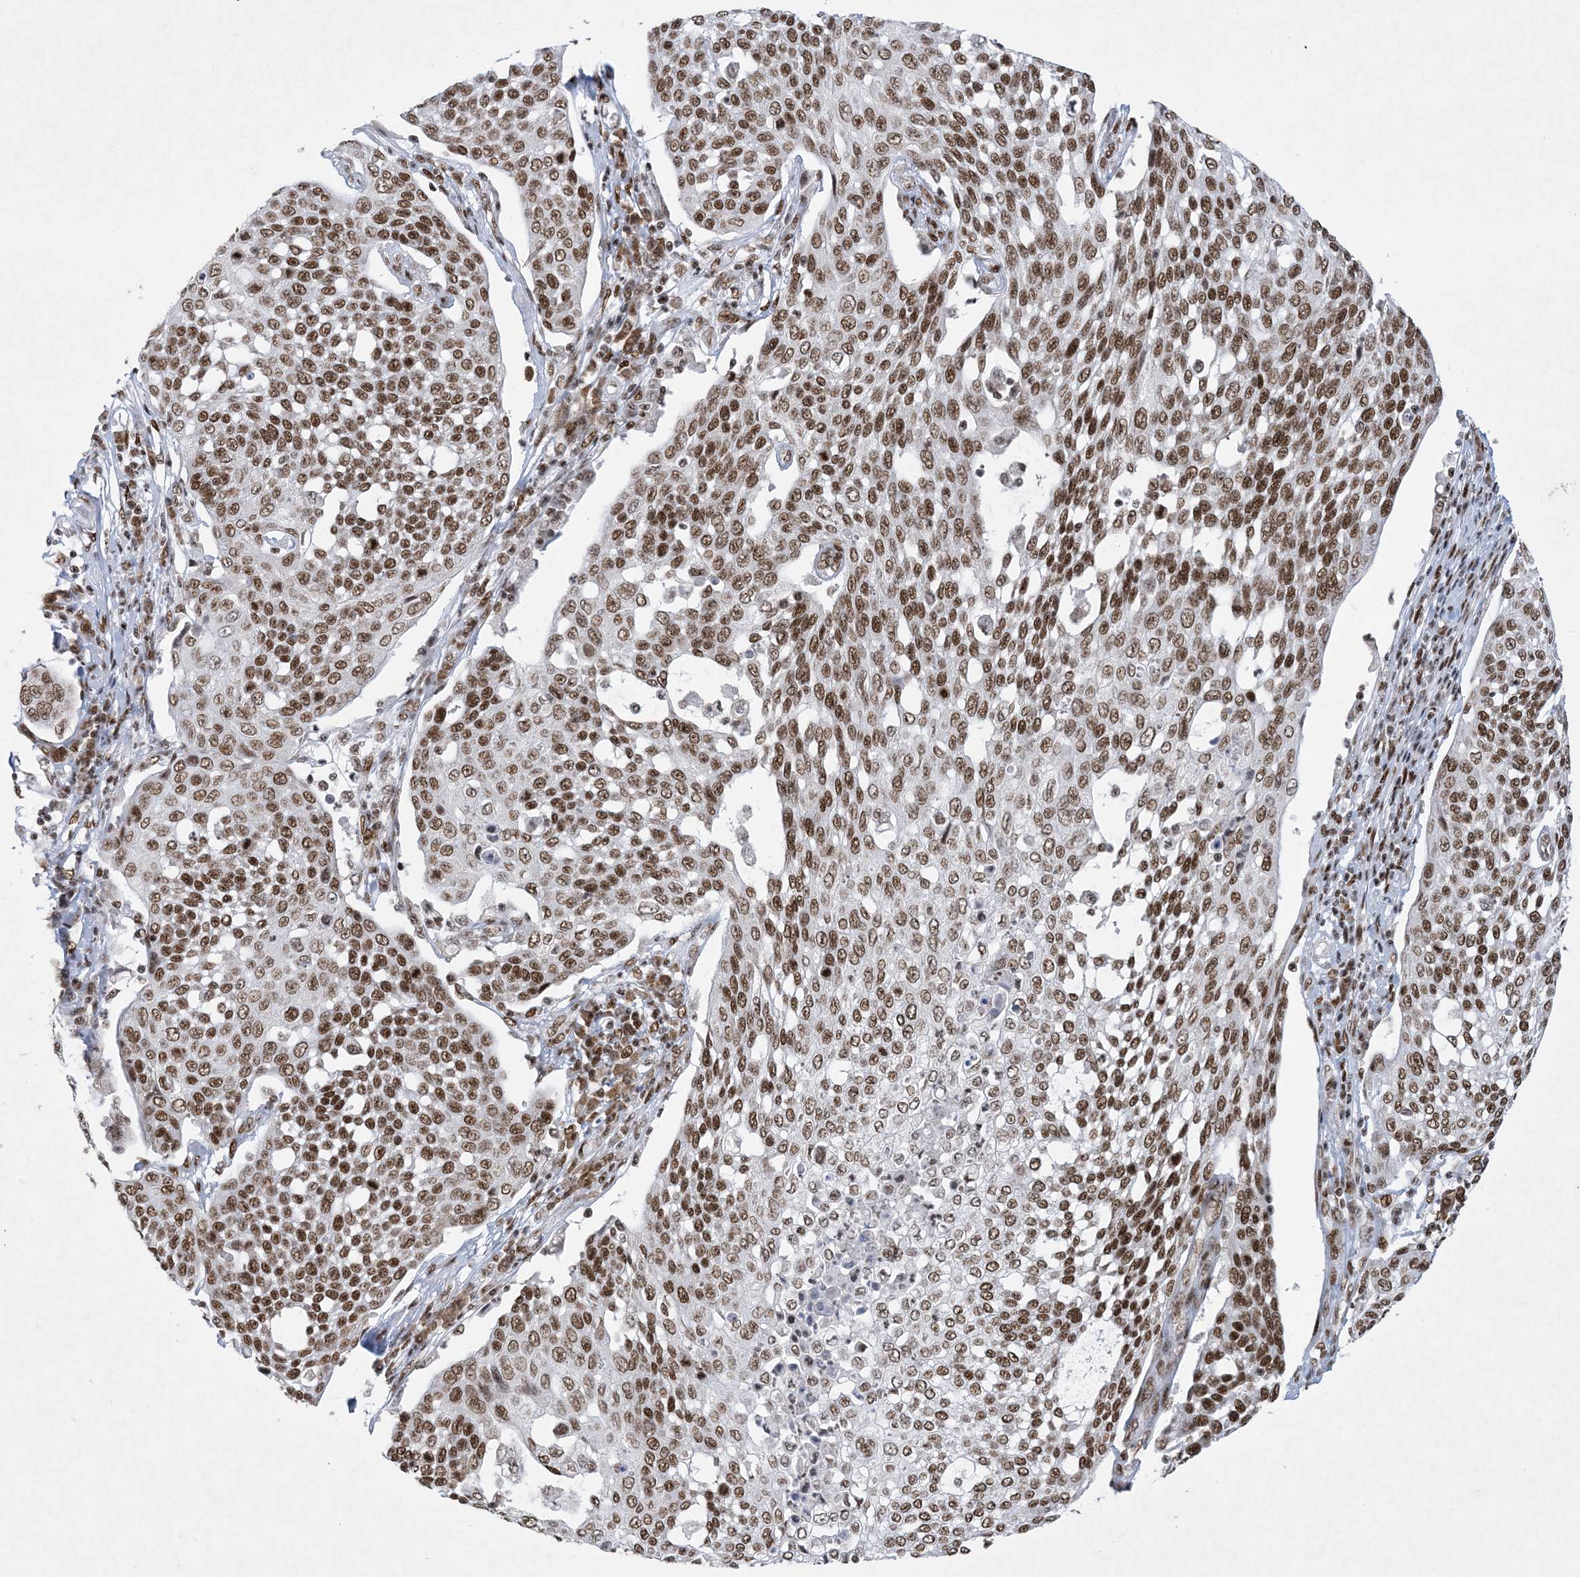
{"staining": {"intensity": "strong", "quantity": ">75%", "location": "nuclear"}, "tissue": "cervical cancer", "cell_type": "Tumor cells", "image_type": "cancer", "snomed": [{"axis": "morphology", "description": "Squamous cell carcinoma, NOS"}, {"axis": "topography", "description": "Cervix"}], "caption": "Cervical cancer tissue demonstrates strong nuclear staining in approximately >75% of tumor cells The protein of interest is shown in brown color, while the nuclei are stained blue.", "gene": "PKNOX2", "patient": {"sex": "female", "age": 34}}